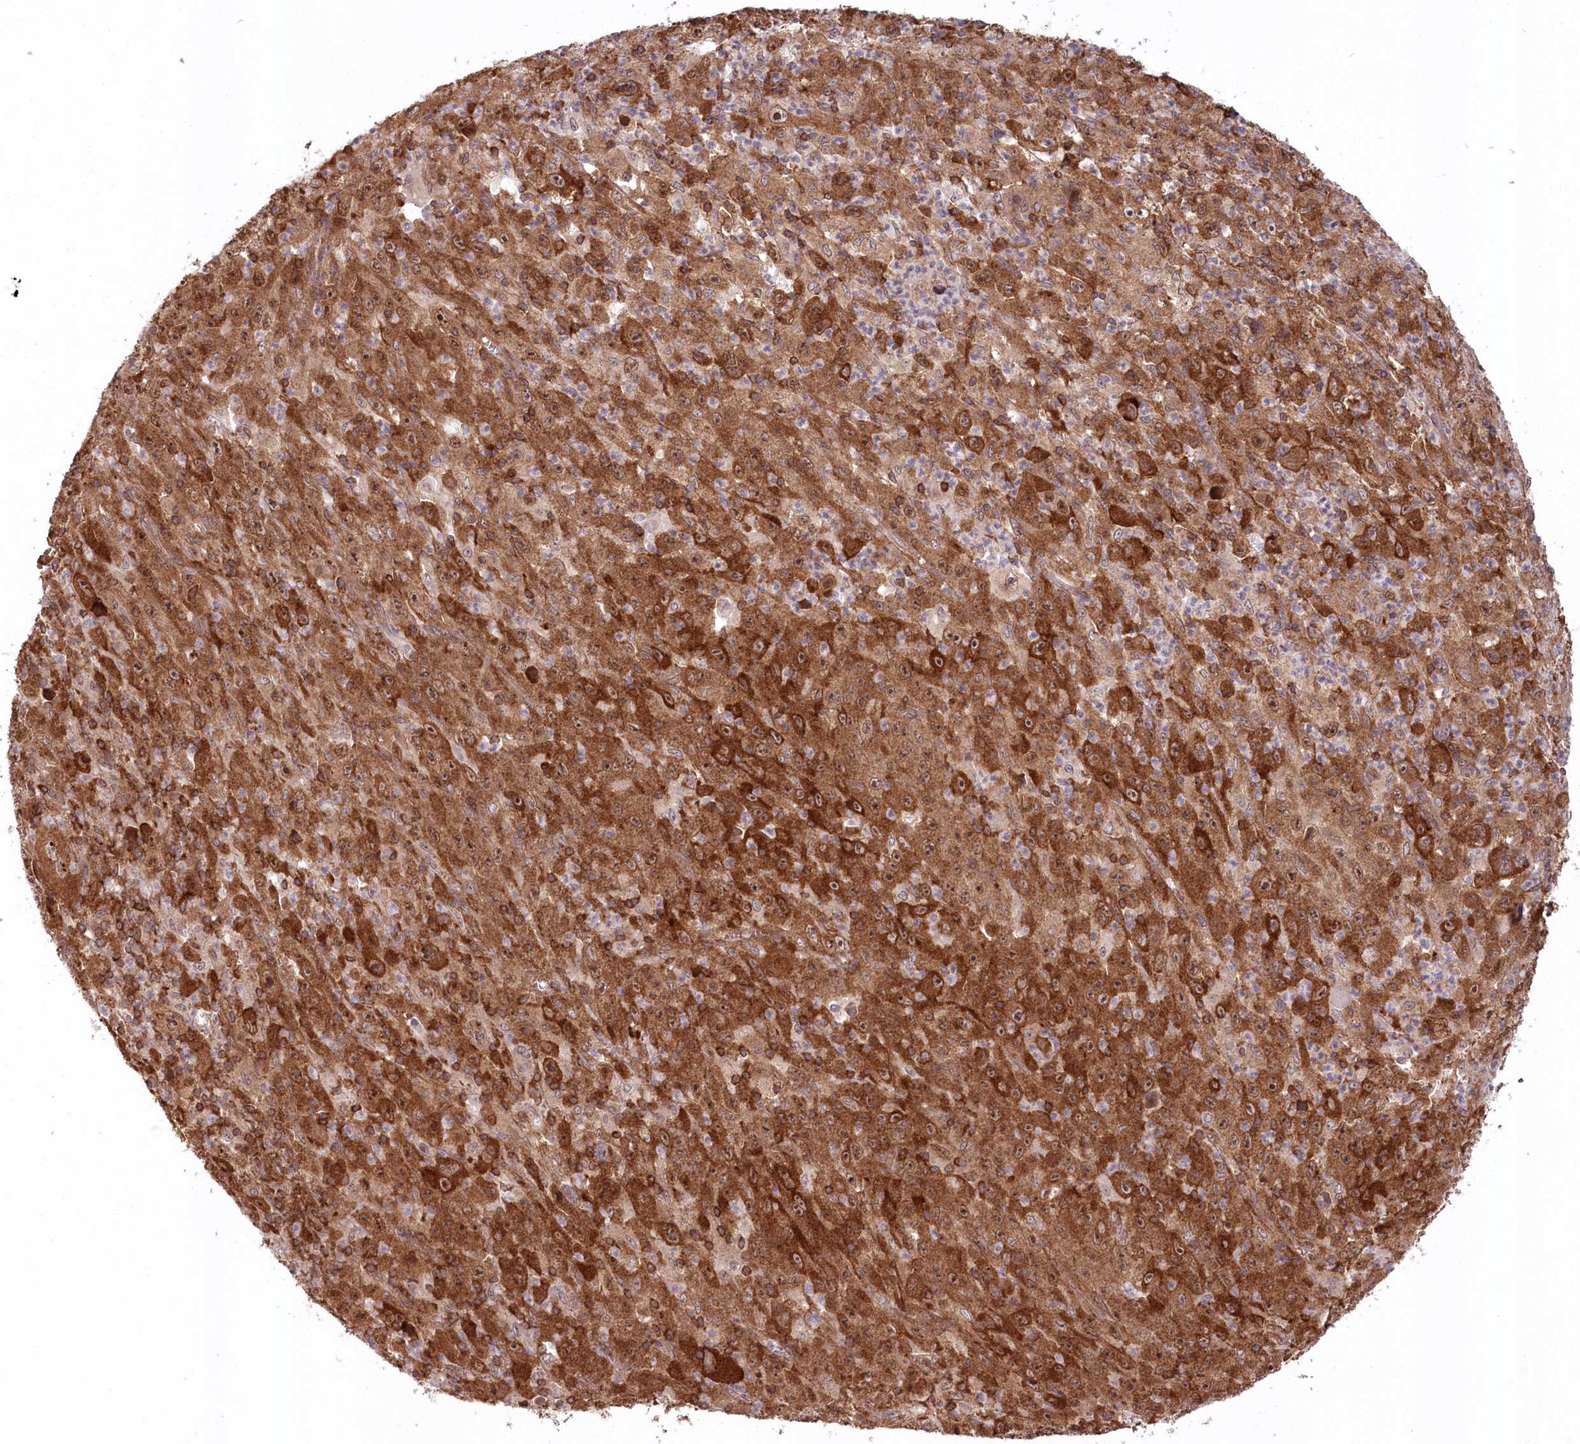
{"staining": {"intensity": "strong", "quantity": ">75%", "location": "cytoplasmic/membranous,nuclear"}, "tissue": "melanoma", "cell_type": "Tumor cells", "image_type": "cancer", "snomed": [{"axis": "morphology", "description": "Malignant melanoma, Metastatic site"}, {"axis": "topography", "description": "Skin"}], "caption": "This photomicrograph exhibits melanoma stained with IHC to label a protein in brown. The cytoplasmic/membranous and nuclear of tumor cells show strong positivity for the protein. Nuclei are counter-stained blue.", "gene": "CCDC91", "patient": {"sex": "female", "age": 56}}